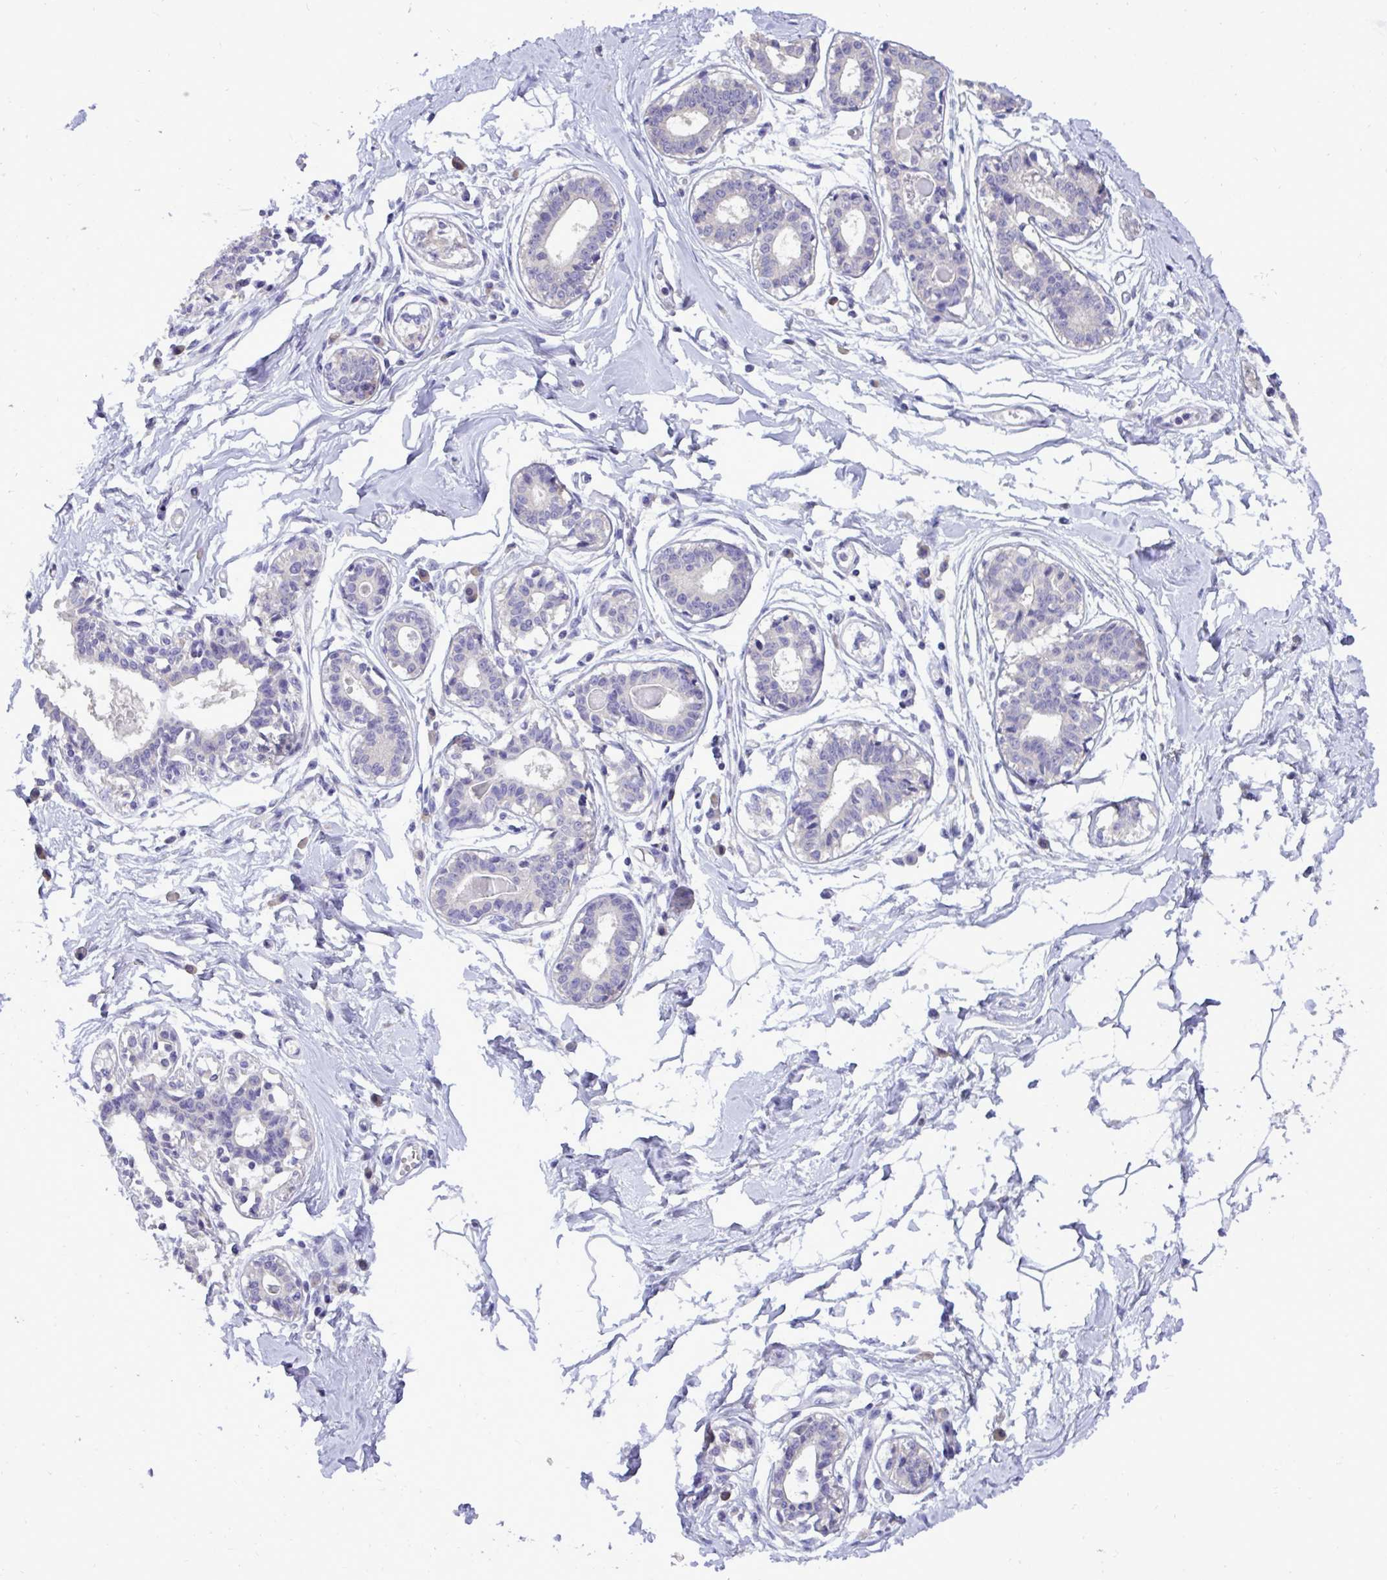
{"staining": {"intensity": "negative", "quantity": "none", "location": "none"}, "tissue": "breast", "cell_type": "Adipocytes", "image_type": "normal", "snomed": [{"axis": "morphology", "description": "Normal tissue, NOS"}, {"axis": "topography", "description": "Breast"}], "caption": "A micrograph of breast stained for a protein demonstrates no brown staining in adipocytes.", "gene": "ST8SIA2", "patient": {"sex": "female", "age": 45}}